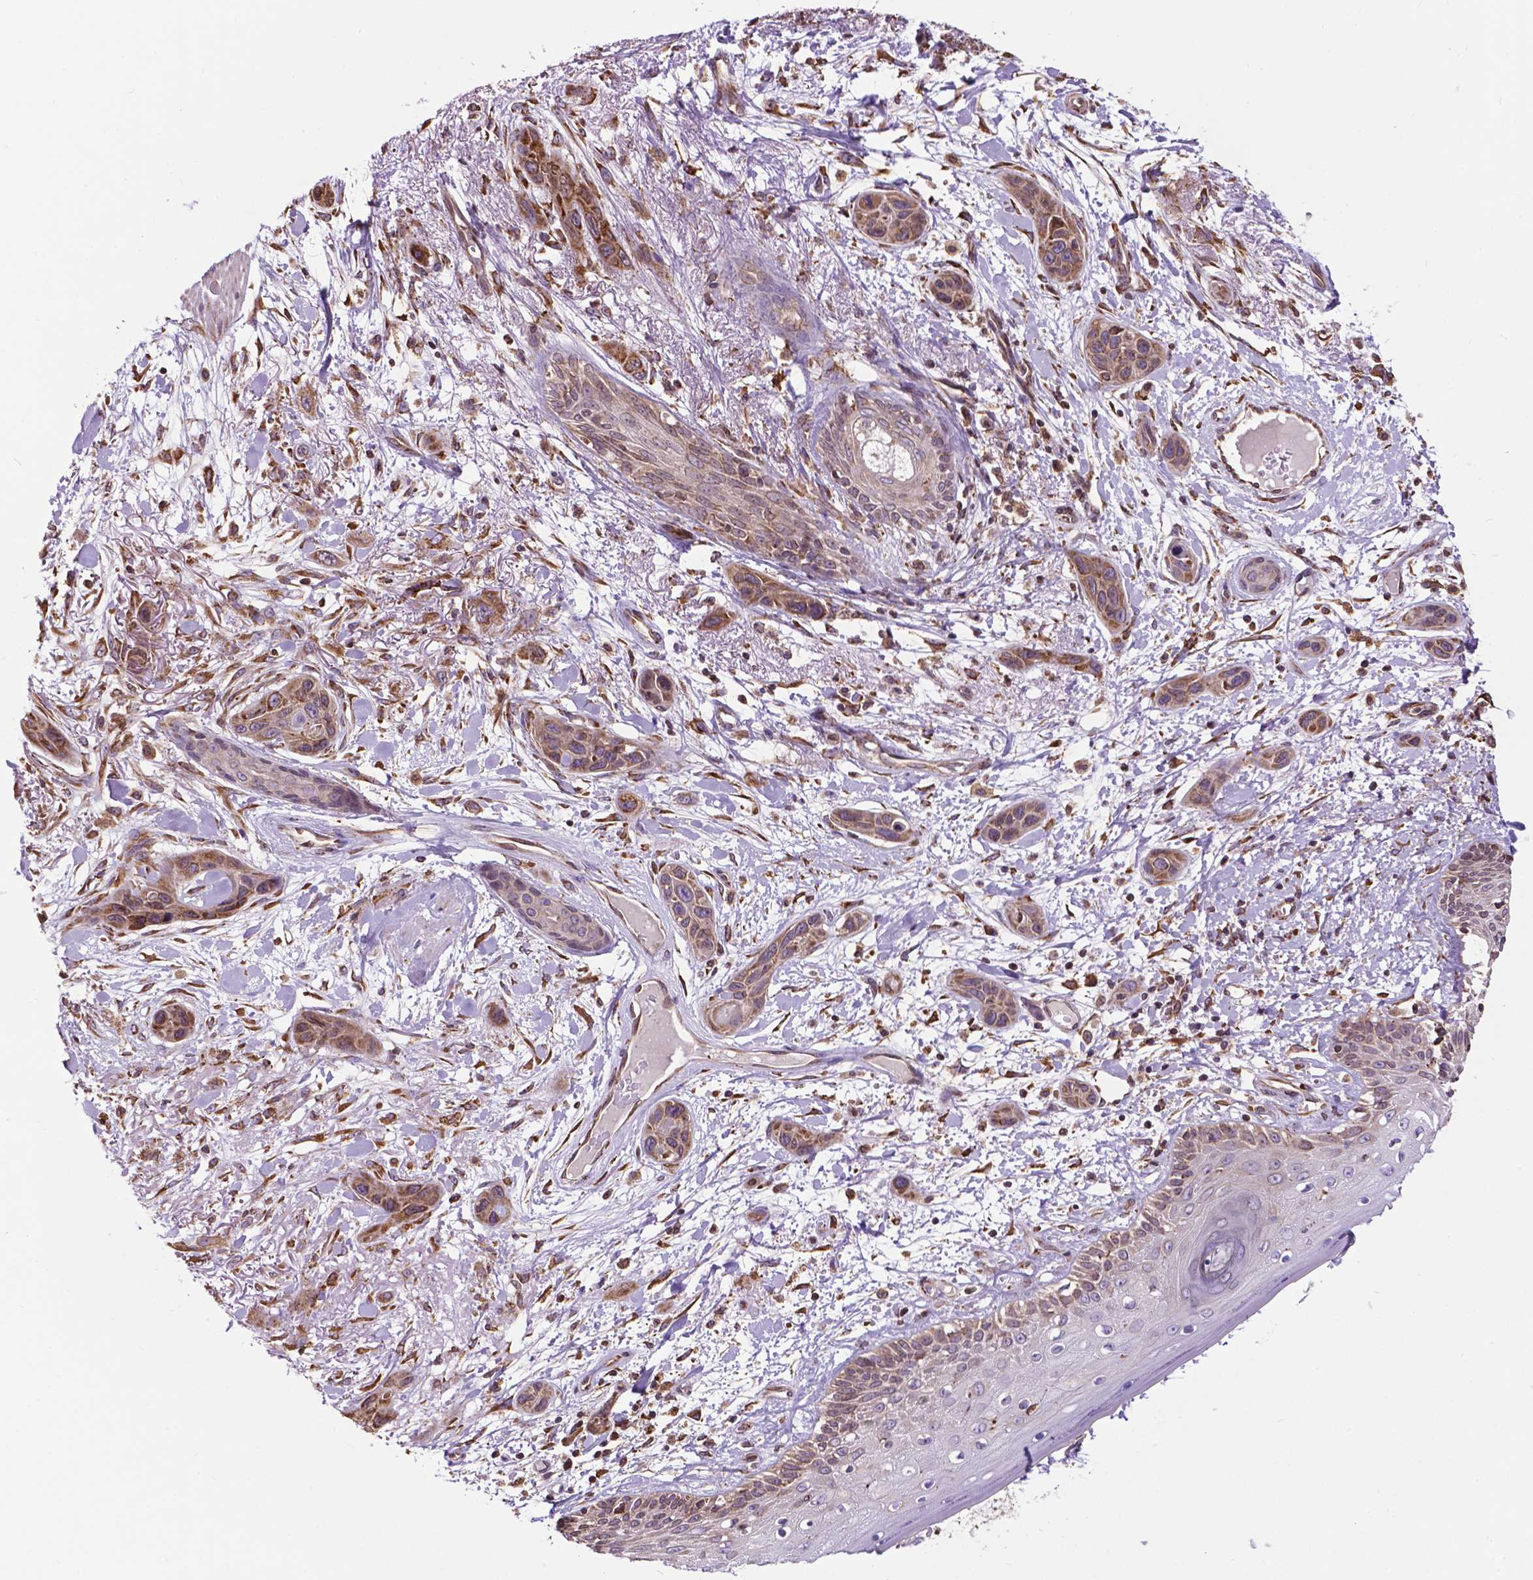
{"staining": {"intensity": "moderate", "quantity": "<25%", "location": "cytoplasmic/membranous"}, "tissue": "skin cancer", "cell_type": "Tumor cells", "image_type": "cancer", "snomed": [{"axis": "morphology", "description": "Squamous cell carcinoma, NOS"}, {"axis": "topography", "description": "Skin"}], "caption": "DAB (3,3'-diaminobenzidine) immunohistochemical staining of skin cancer (squamous cell carcinoma) displays moderate cytoplasmic/membranous protein staining in about <25% of tumor cells.", "gene": "GANAB", "patient": {"sex": "male", "age": 79}}